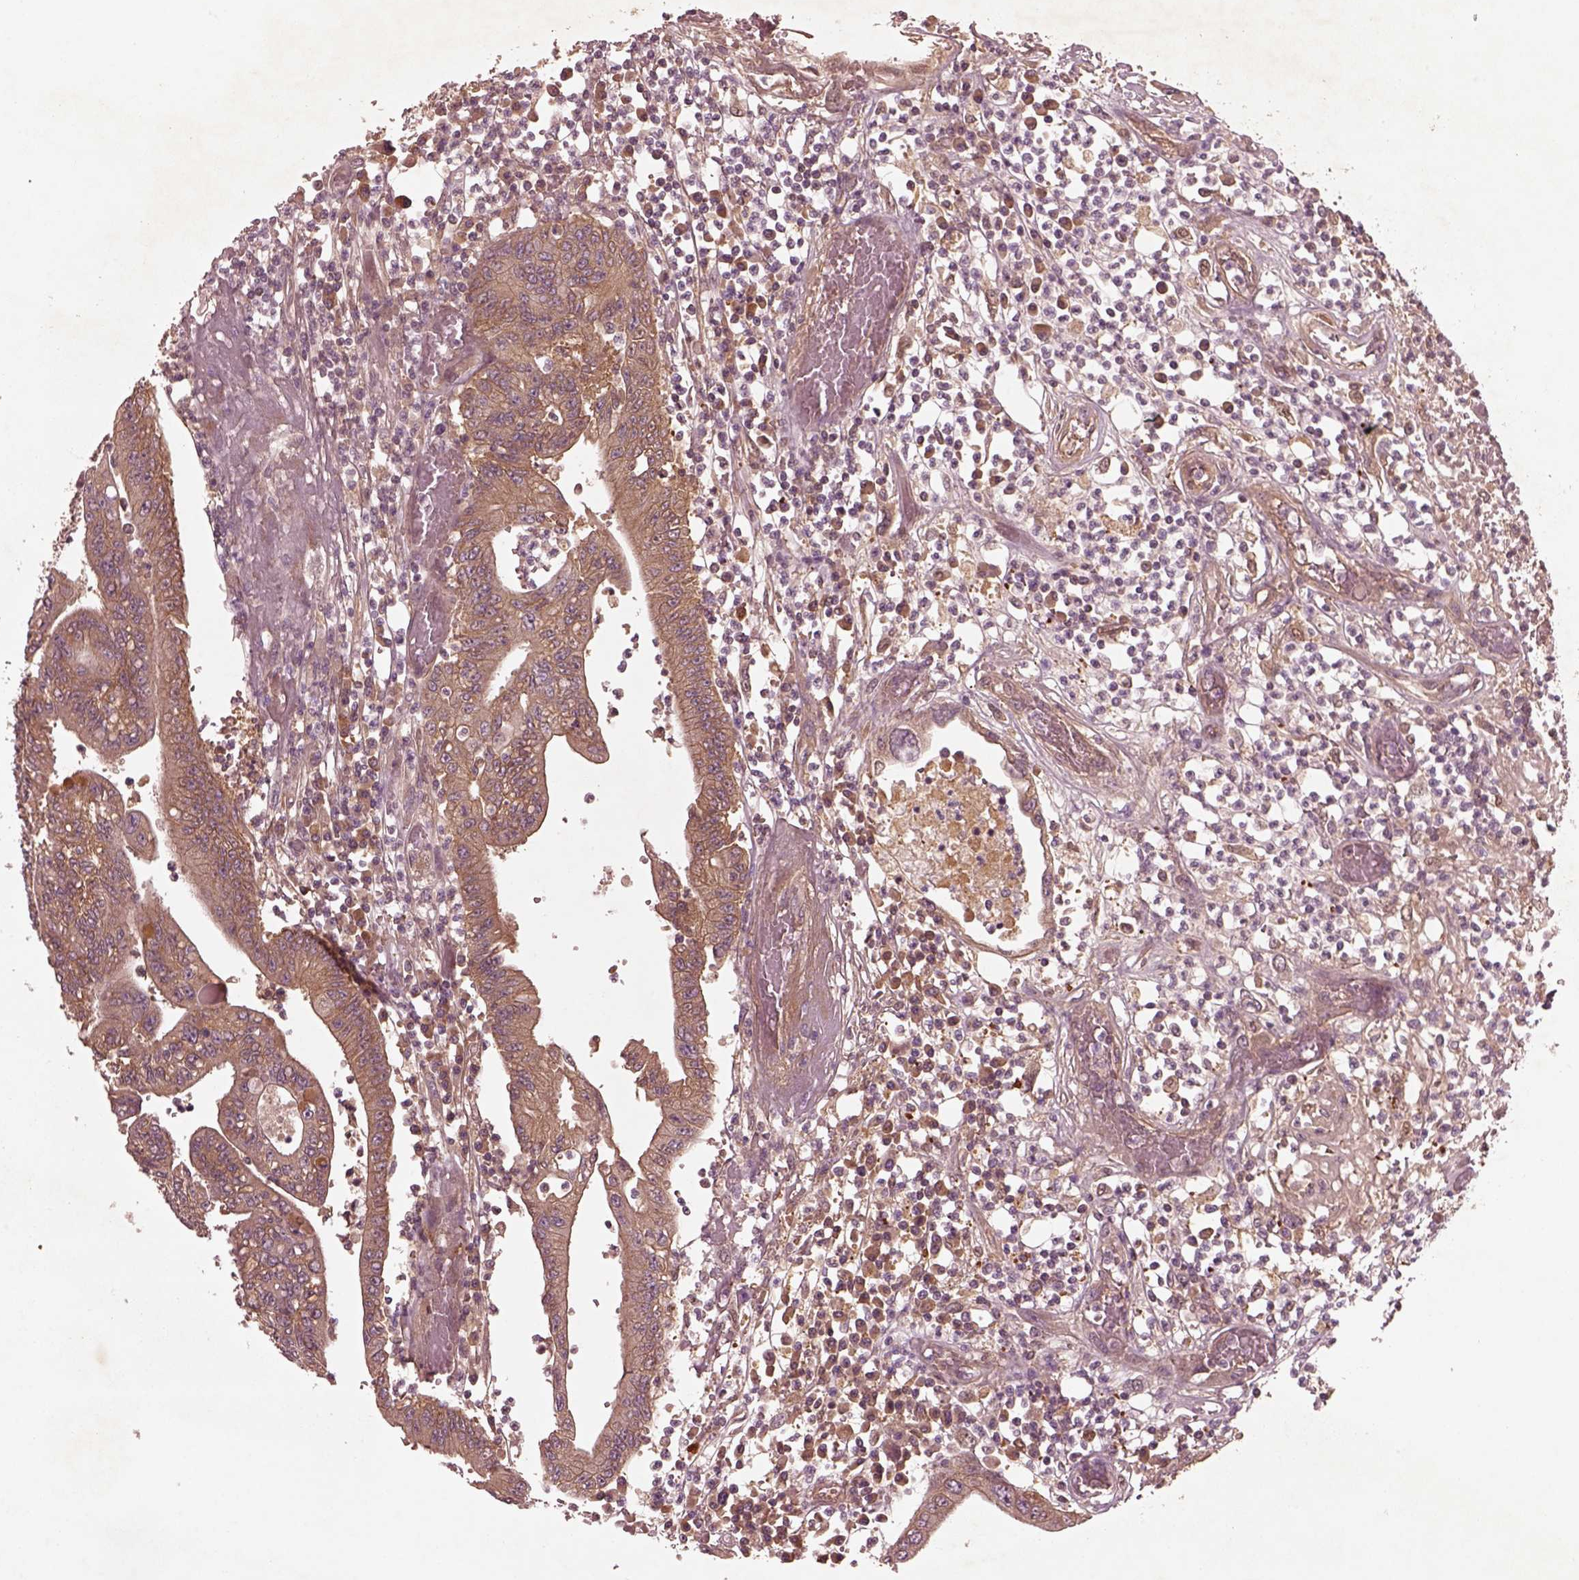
{"staining": {"intensity": "moderate", "quantity": ">75%", "location": "cytoplasmic/membranous"}, "tissue": "colorectal cancer", "cell_type": "Tumor cells", "image_type": "cancer", "snomed": [{"axis": "morphology", "description": "Adenocarcinoma, NOS"}, {"axis": "topography", "description": "Rectum"}], "caption": "High-magnification brightfield microscopy of colorectal cancer stained with DAB (brown) and counterstained with hematoxylin (blue). tumor cells exhibit moderate cytoplasmic/membranous expression is appreciated in about>75% of cells.", "gene": "FAM234A", "patient": {"sex": "male", "age": 54}}